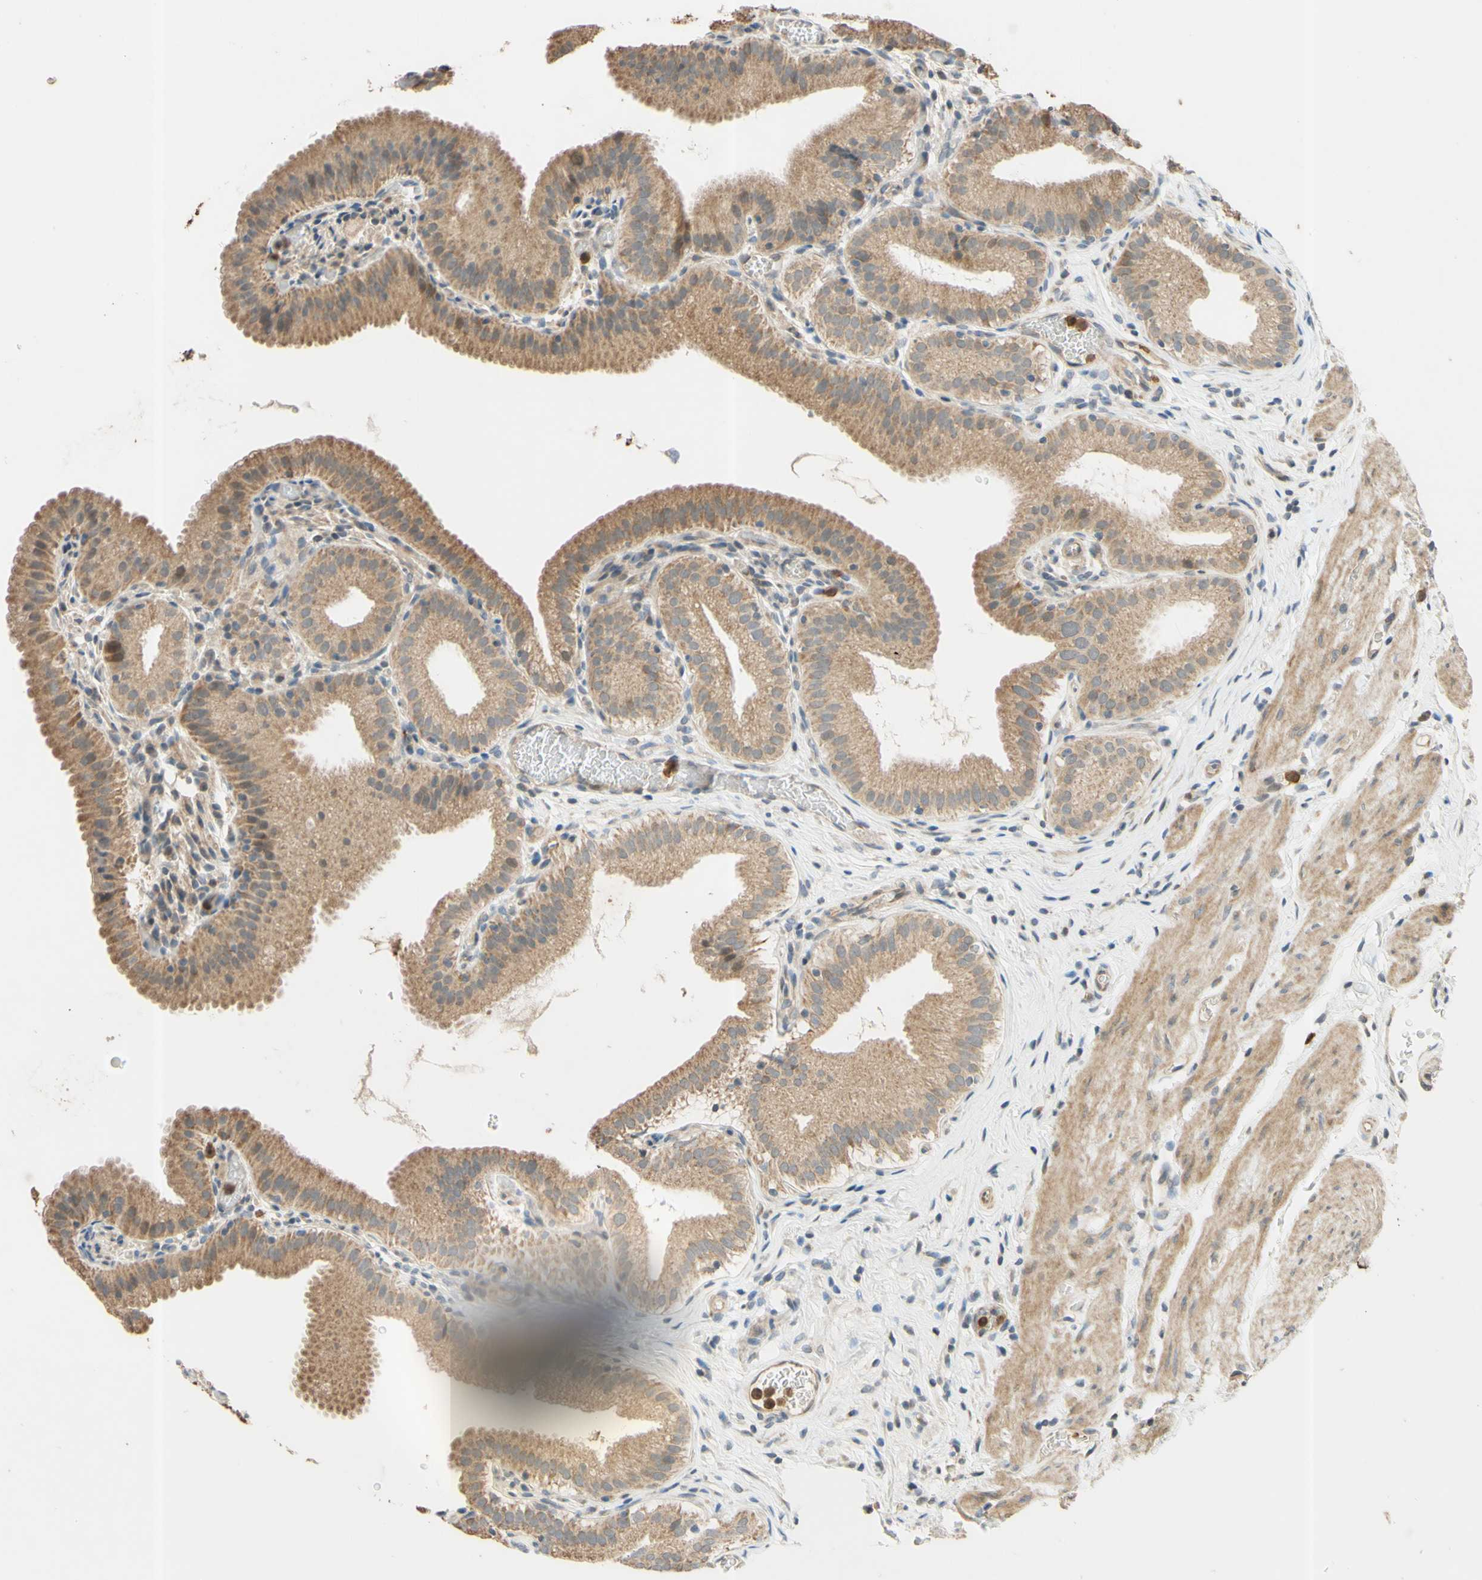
{"staining": {"intensity": "moderate", "quantity": ">75%", "location": "cytoplasmic/membranous"}, "tissue": "gallbladder", "cell_type": "Glandular cells", "image_type": "normal", "snomed": [{"axis": "morphology", "description": "Normal tissue, NOS"}, {"axis": "topography", "description": "Gallbladder"}], "caption": "Gallbladder stained with IHC demonstrates moderate cytoplasmic/membranous expression in about >75% of glandular cells.", "gene": "GATA1", "patient": {"sex": "male", "age": 54}}